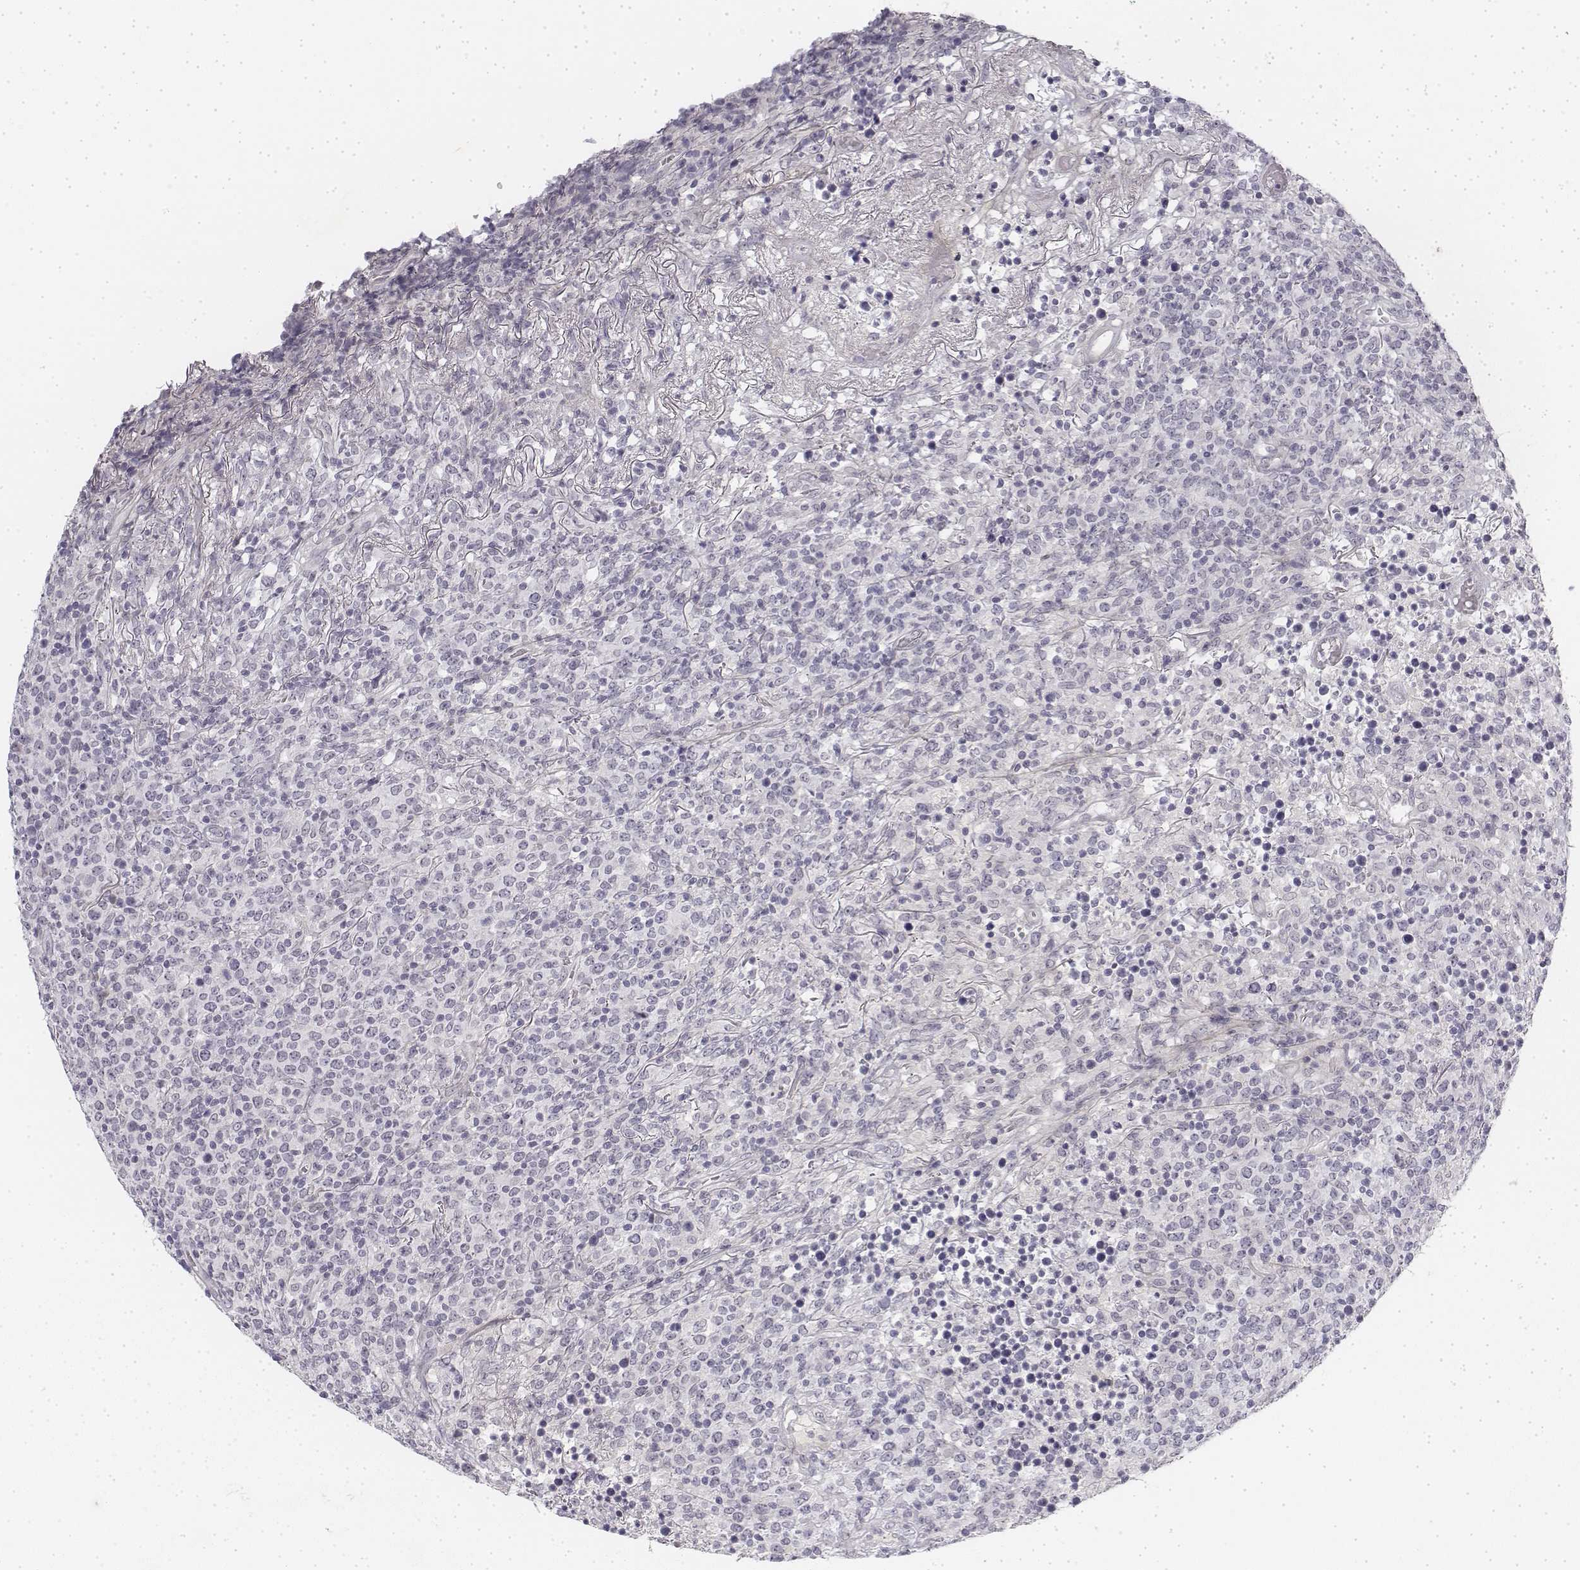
{"staining": {"intensity": "negative", "quantity": "none", "location": "none"}, "tissue": "lymphoma", "cell_type": "Tumor cells", "image_type": "cancer", "snomed": [{"axis": "morphology", "description": "Malignant lymphoma, non-Hodgkin's type, High grade"}, {"axis": "topography", "description": "Lung"}], "caption": "Malignant lymphoma, non-Hodgkin's type (high-grade) was stained to show a protein in brown. There is no significant expression in tumor cells.", "gene": "KRT84", "patient": {"sex": "male", "age": 79}}